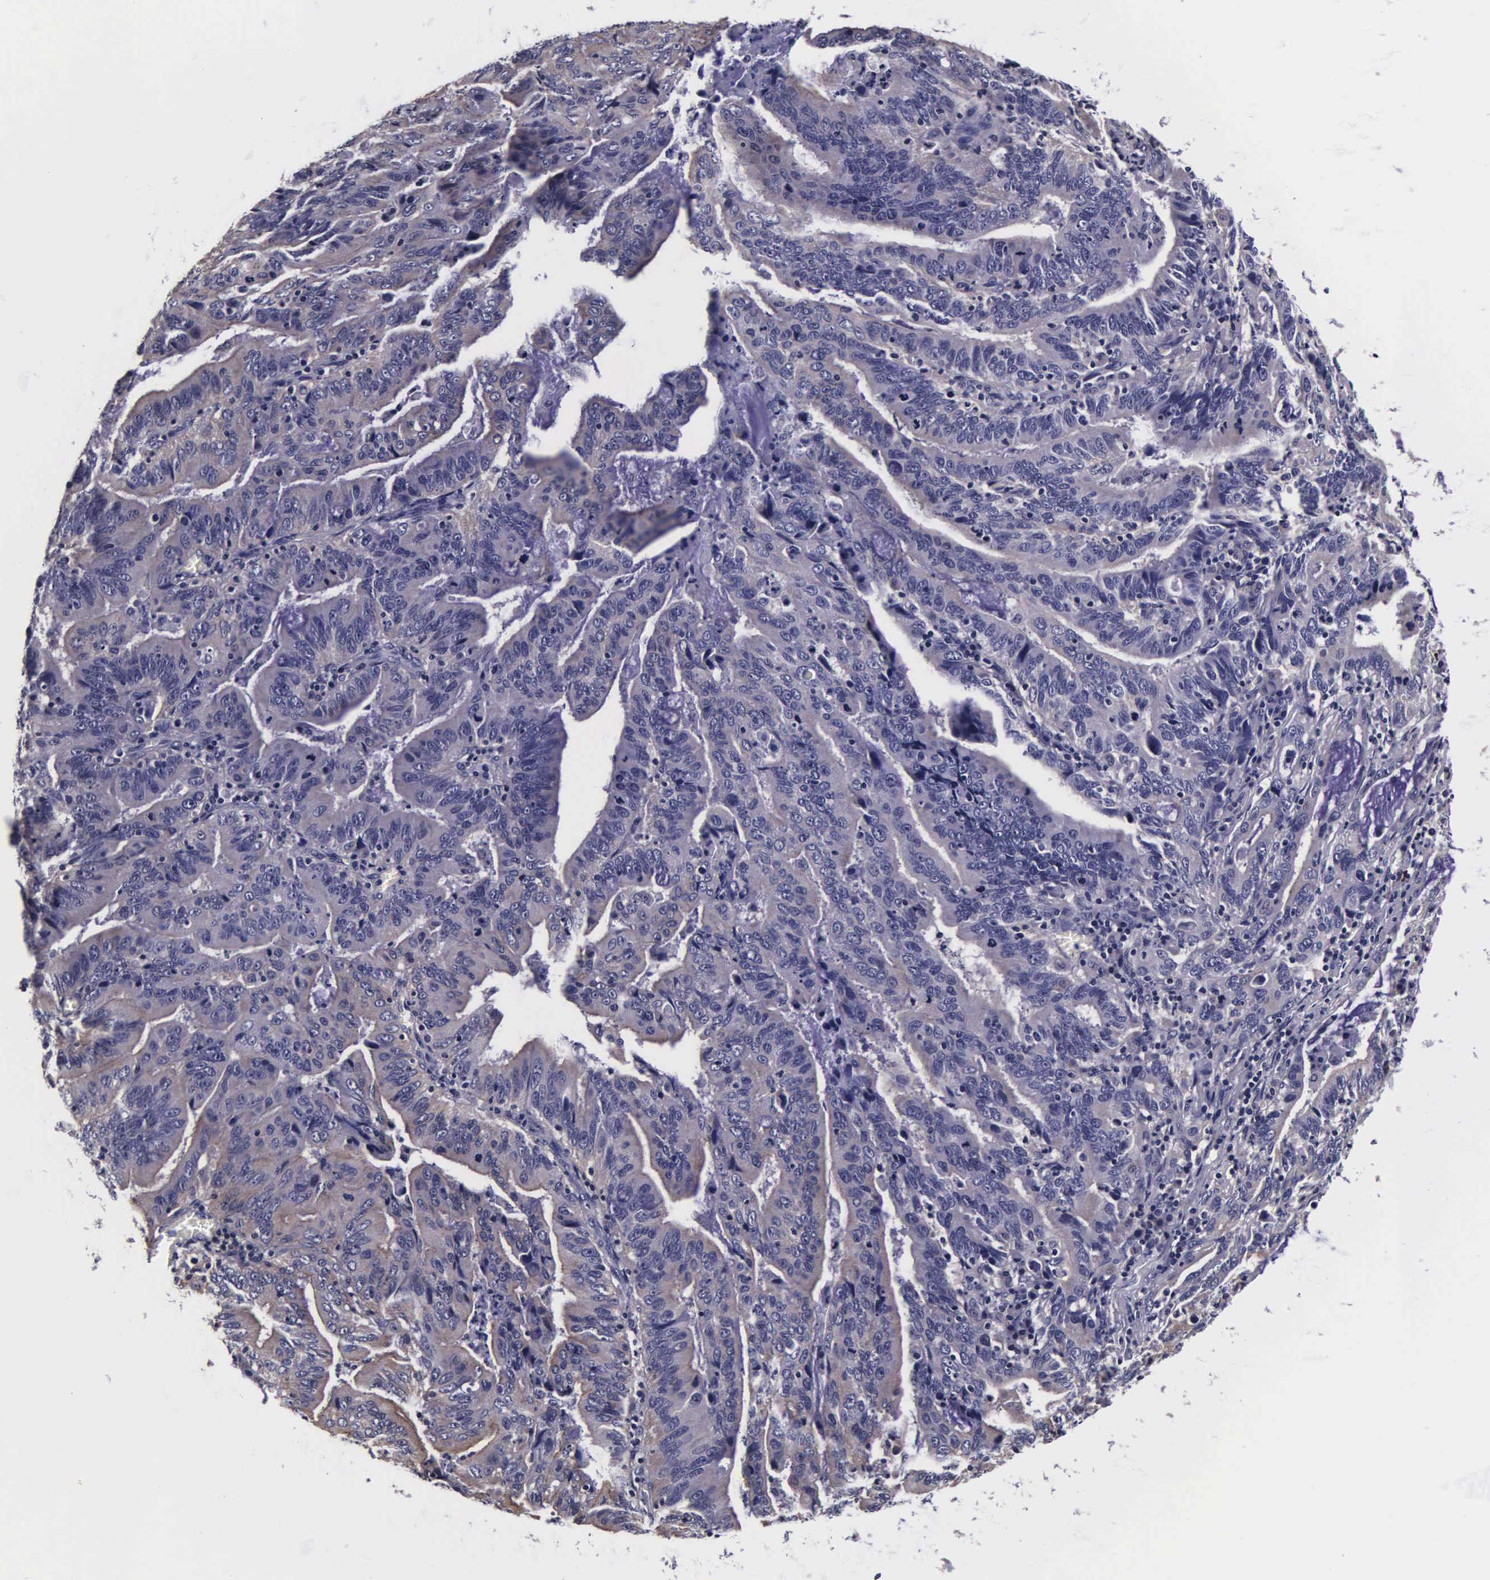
{"staining": {"intensity": "weak", "quantity": "25%-75%", "location": "cytoplasmic/membranous"}, "tissue": "stomach cancer", "cell_type": "Tumor cells", "image_type": "cancer", "snomed": [{"axis": "morphology", "description": "Adenocarcinoma, NOS"}, {"axis": "topography", "description": "Stomach, upper"}], "caption": "Weak cytoplasmic/membranous positivity for a protein is present in approximately 25%-75% of tumor cells of stomach cancer using immunohistochemistry.", "gene": "PSMA3", "patient": {"sex": "male", "age": 63}}